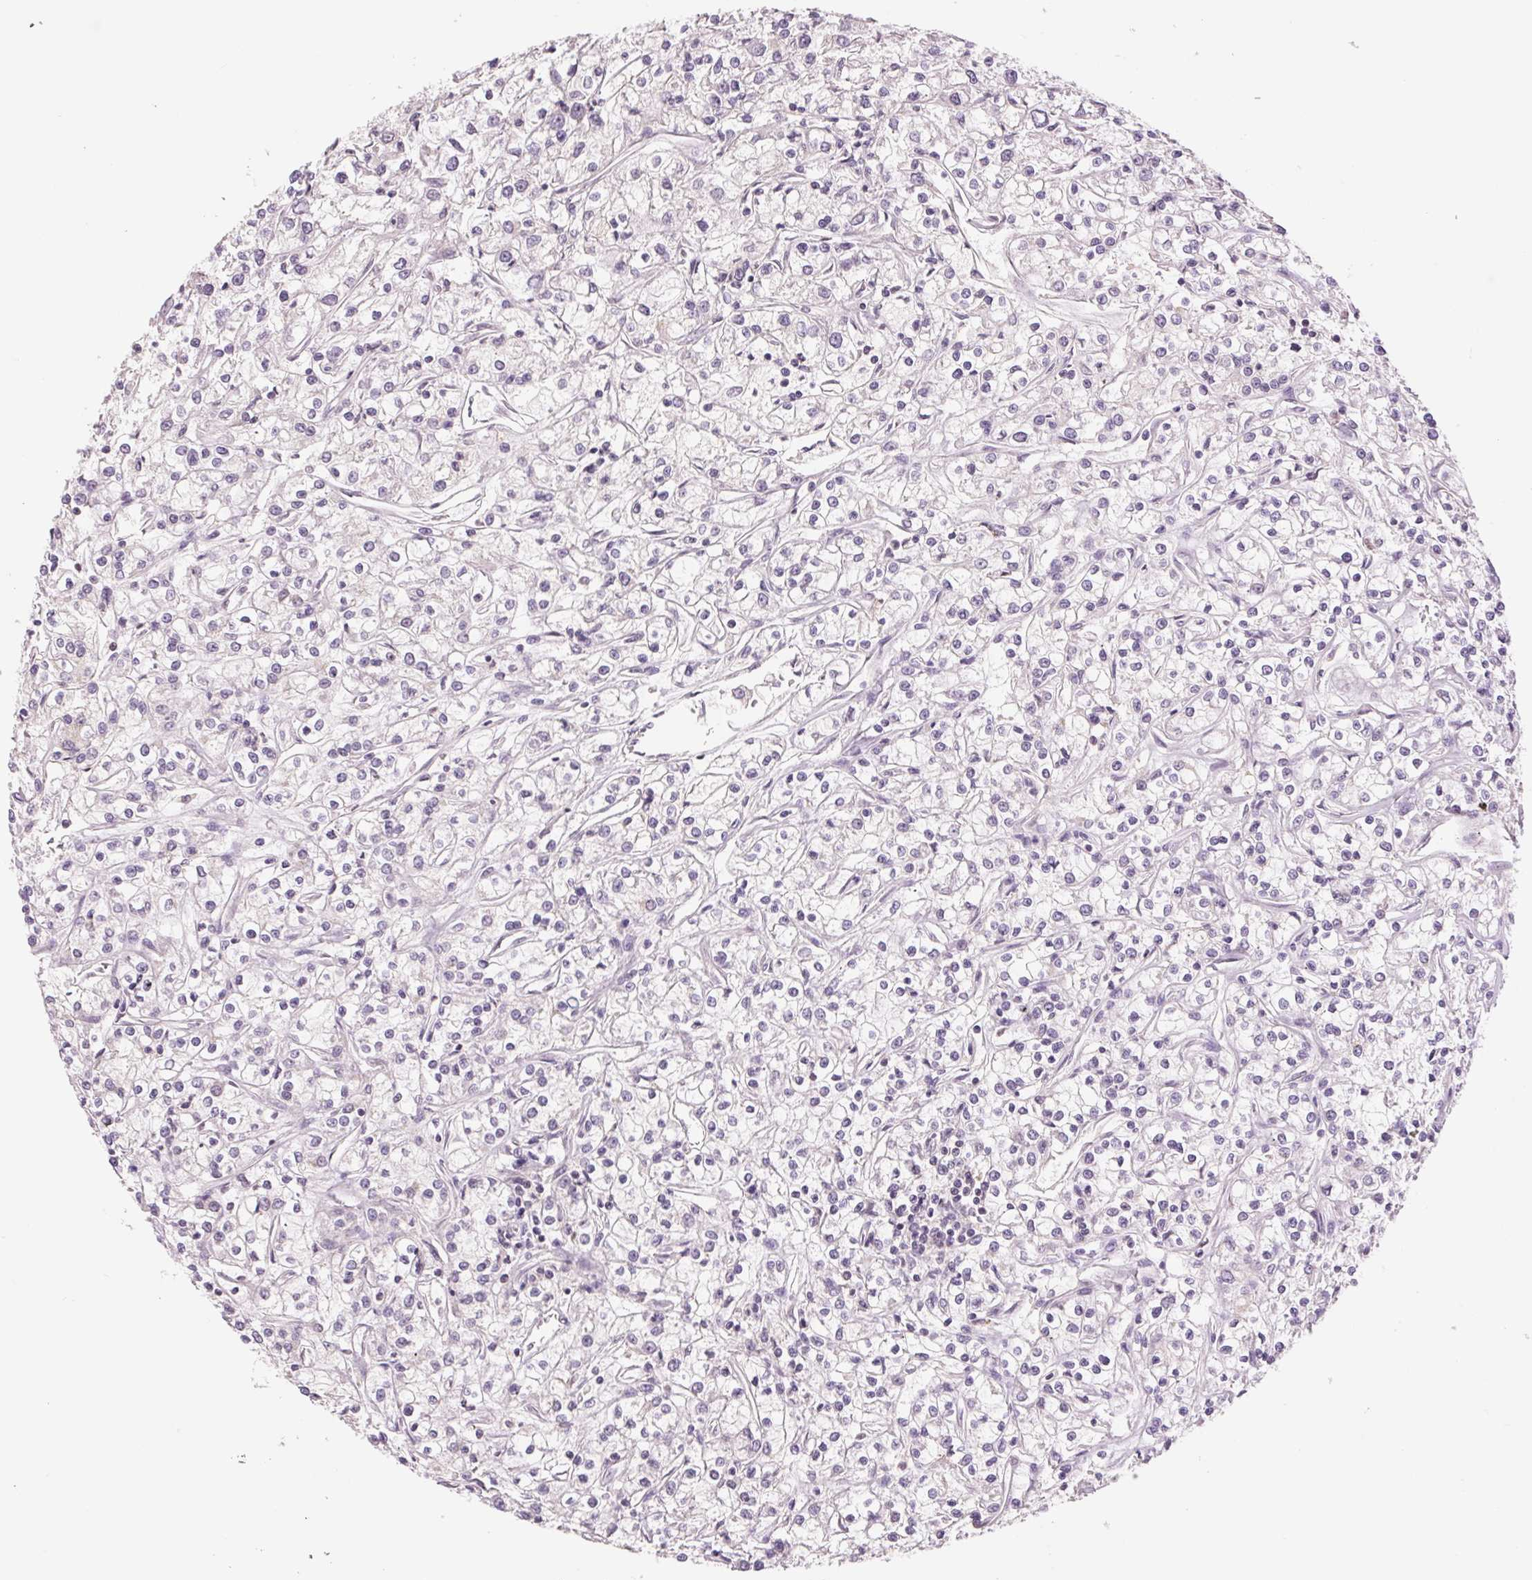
{"staining": {"intensity": "negative", "quantity": "none", "location": "none"}, "tissue": "renal cancer", "cell_type": "Tumor cells", "image_type": "cancer", "snomed": [{"axis": "morphology", "description": "Adenocarcinoma, NOS"}, {"axis": "topography", "description": "Kidney"}], "caption": "Immunohistochemistry of renal adenocarcinoma displays no staining in tumor cells. (DAB (3,3'-diaminobenzidine) immunohistochemistry (IHC) visualized using brightfield microscopy, high magnification).", "gene": "COX6A1", "patient": {"sex": "female", "age": 59}}